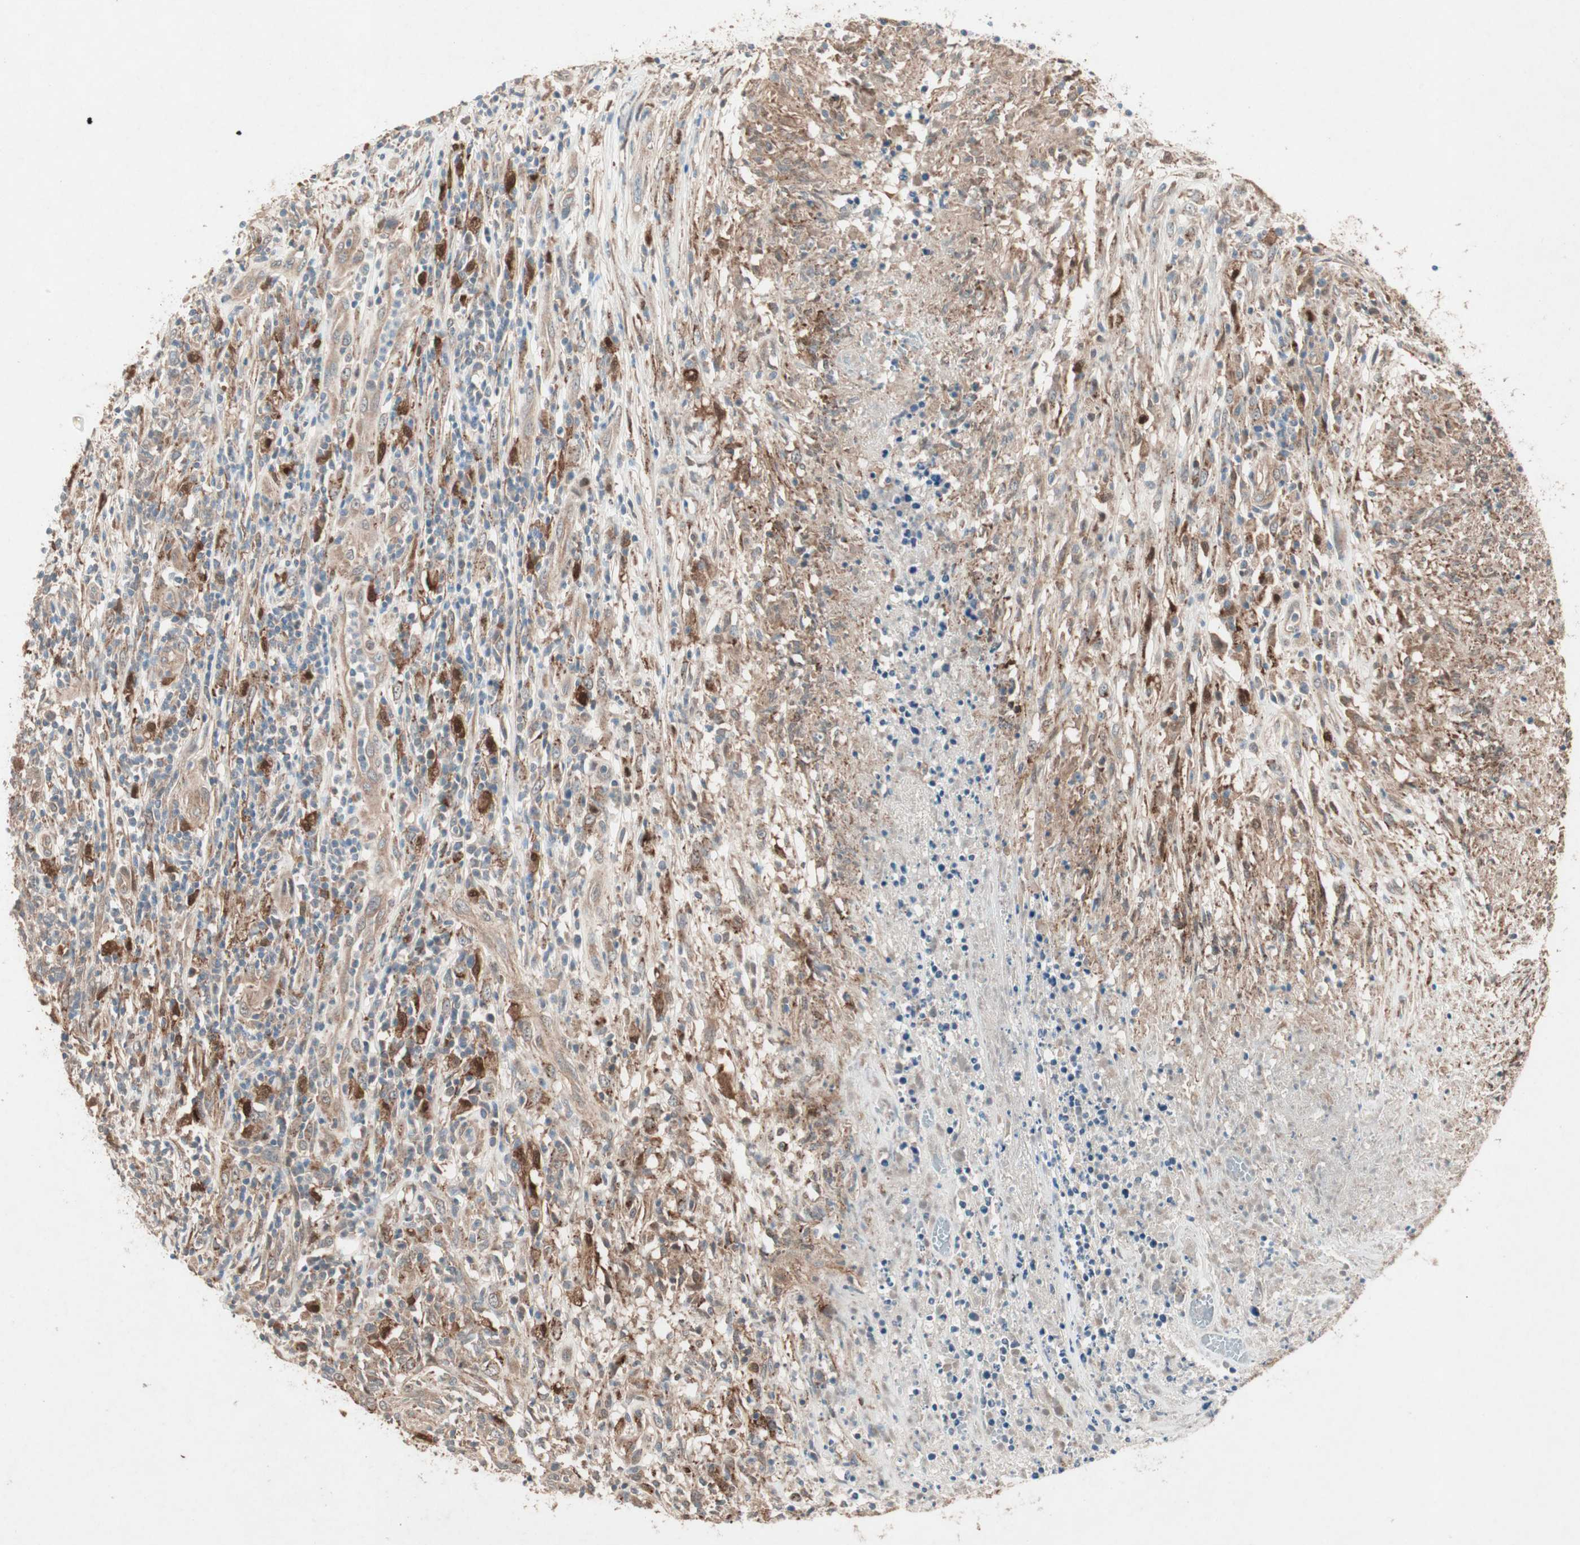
{"staining": {"intensity": "weak", "quantity": "25%-75%", "location": "cytoplasmic/membranous"}, "tissue": "lymphoma", "cell_type": "Tumor cells", "image_type": "cancer", "snomed": [{"axis": "morphology", "description": "Malignant lymphoma, non-Hodgkin's type, High grade"}, {"axis": "topography", "description": "Lymph node"}], "caption": "Lymphoma was stained to show a protein in brown. There is low levels of weak cytoplasmic/membranous positivity in approximately 25%-75% of tumor cells. Using DAB (brown) and hematoxylin (blue) stains, captured at high magnification using brightfield microscopy.", "gene": "SDSL", "patient": {"sex": "female", "age": 84}}